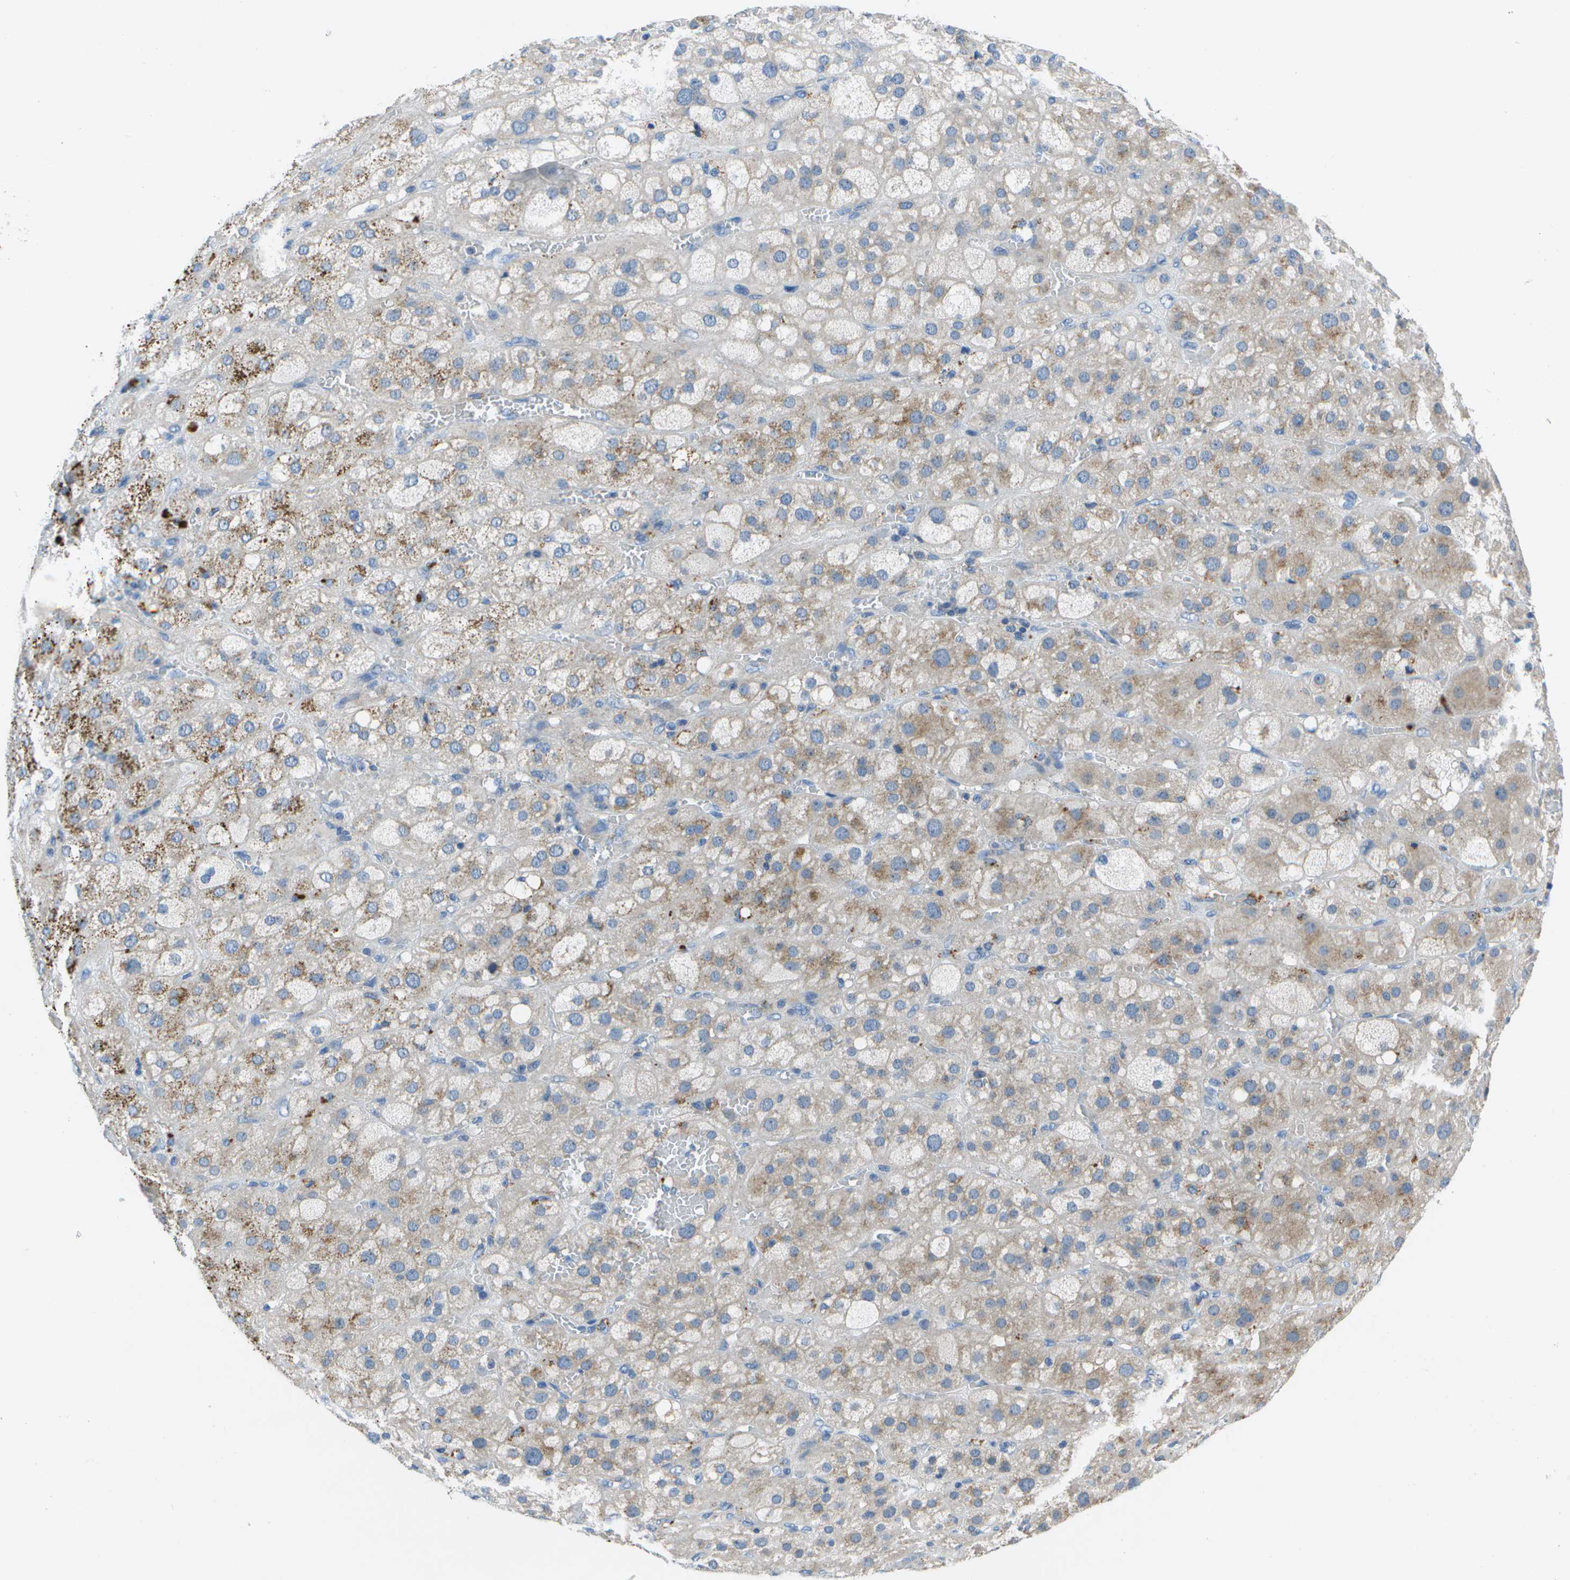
{"staining": {"intensity": "weak", "quantity": "<25%", "location": "cytoplasmic/membranous"}, "tissue": "adrenal gland", "cell_type": "Glandular cells", "image_type": "normal", "snomed": [{"axis": "morphology", "description": "Normal tissue, NOS"}, {"axis": "topography", "description": "Adrenal gland"}], "caption": "A high-resolution image shows immunohistochemistry staining of normal adrenal gland, which reveals no significant staining in glandular cells.", "gene": "DCT", "patient": {"sex": "female", "age": 47}}